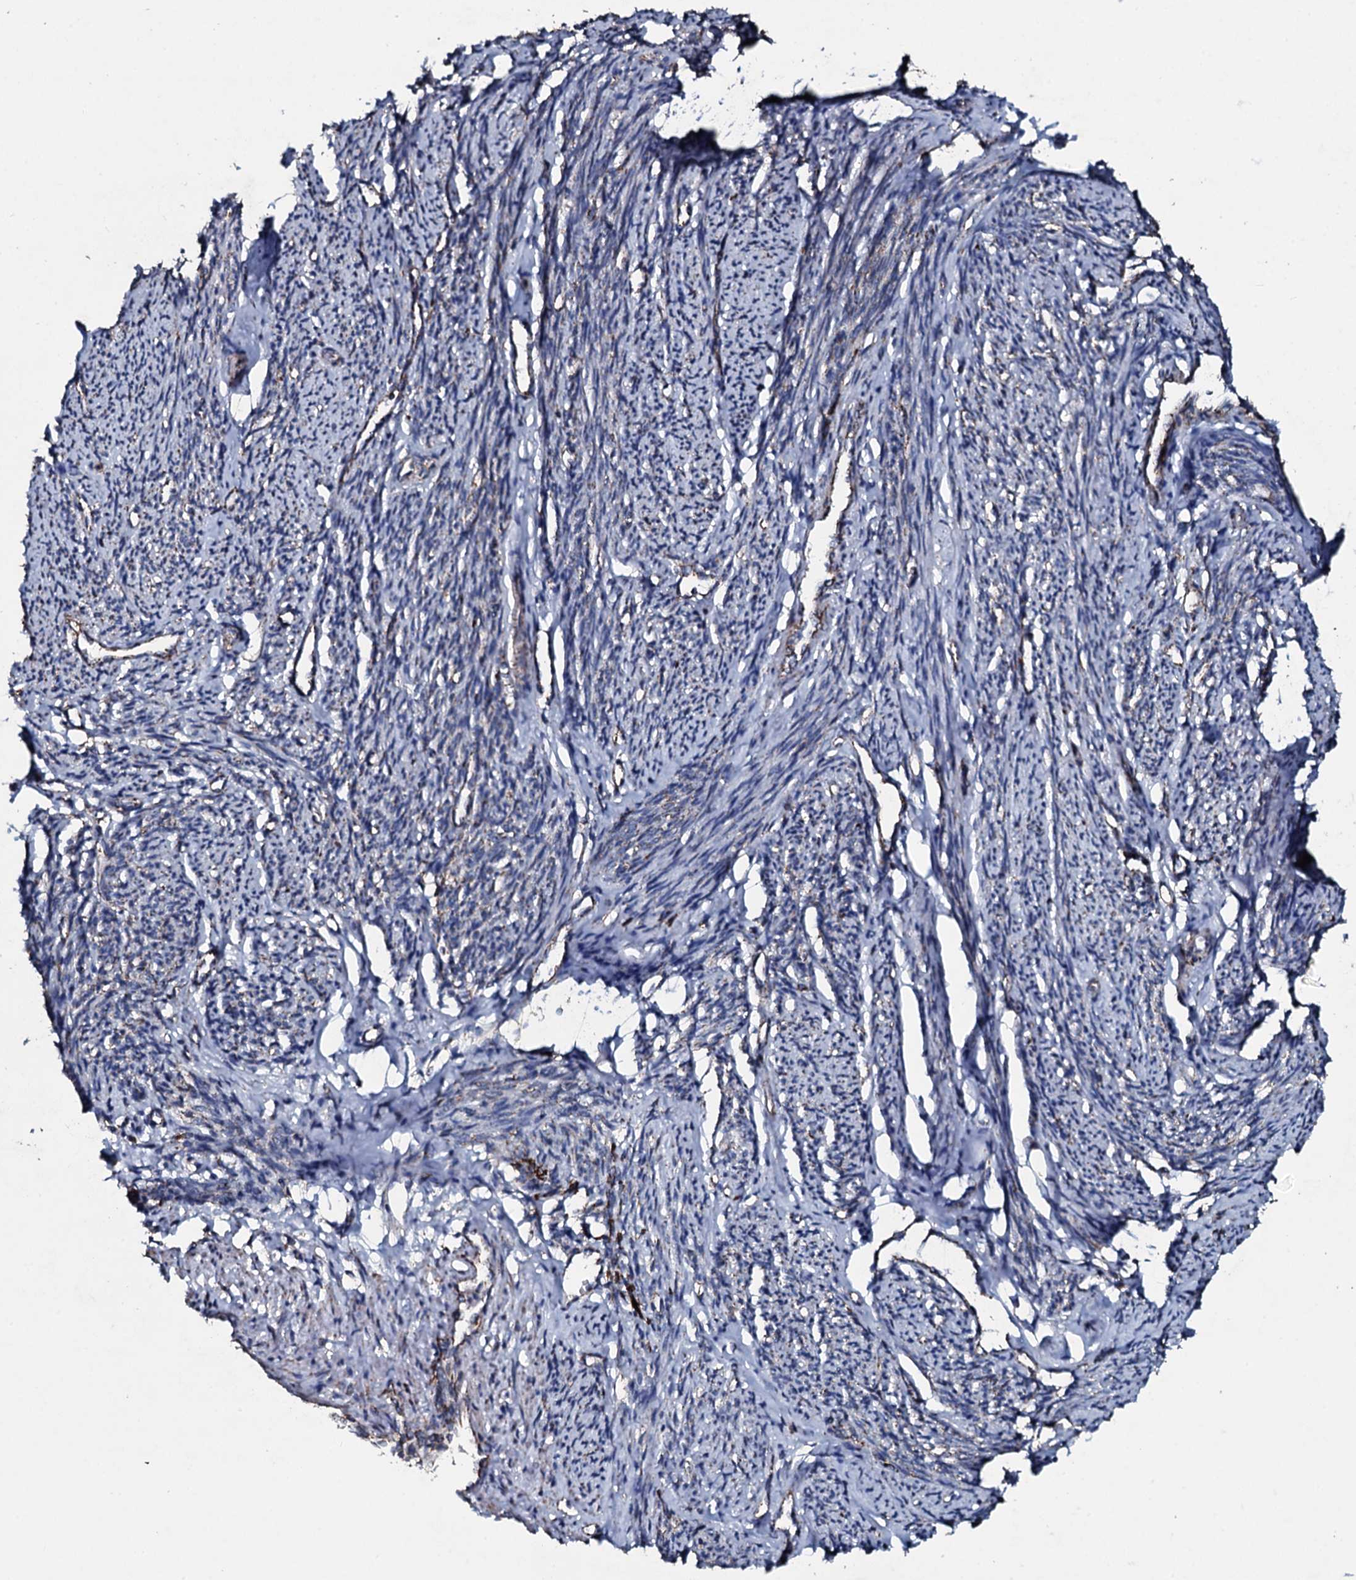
{"staining": {"intensity": "moderate", "quantity": "25%-75%", "location": "cytoplasmic/membranous"}, "tissue": "smooth muscle", "cell_type": "Smooth muscle cells", "image_type": "normal", "snomed": [{"axis": "morphology", "description": "Normal tissue, NOS"}, {"axis": "topography", "description": "Smooth muscle"}, {"axis": "topography", "description": "Uterus"}], "caption": "High-magnification brightfield microscopy of benign smooth muscle stained with DAB (3,3'-diaminobenzidine) (brown) and counterstained with hematoxylin (blue). smooth muscle cells exhibit moderate cytoplasmic/membranous expression is identified in approximately25%-75% of cells. Nuclei are stained in blue.", "gene": "DYNC2I2", "patient": {"sex": "female", "age": 59}}